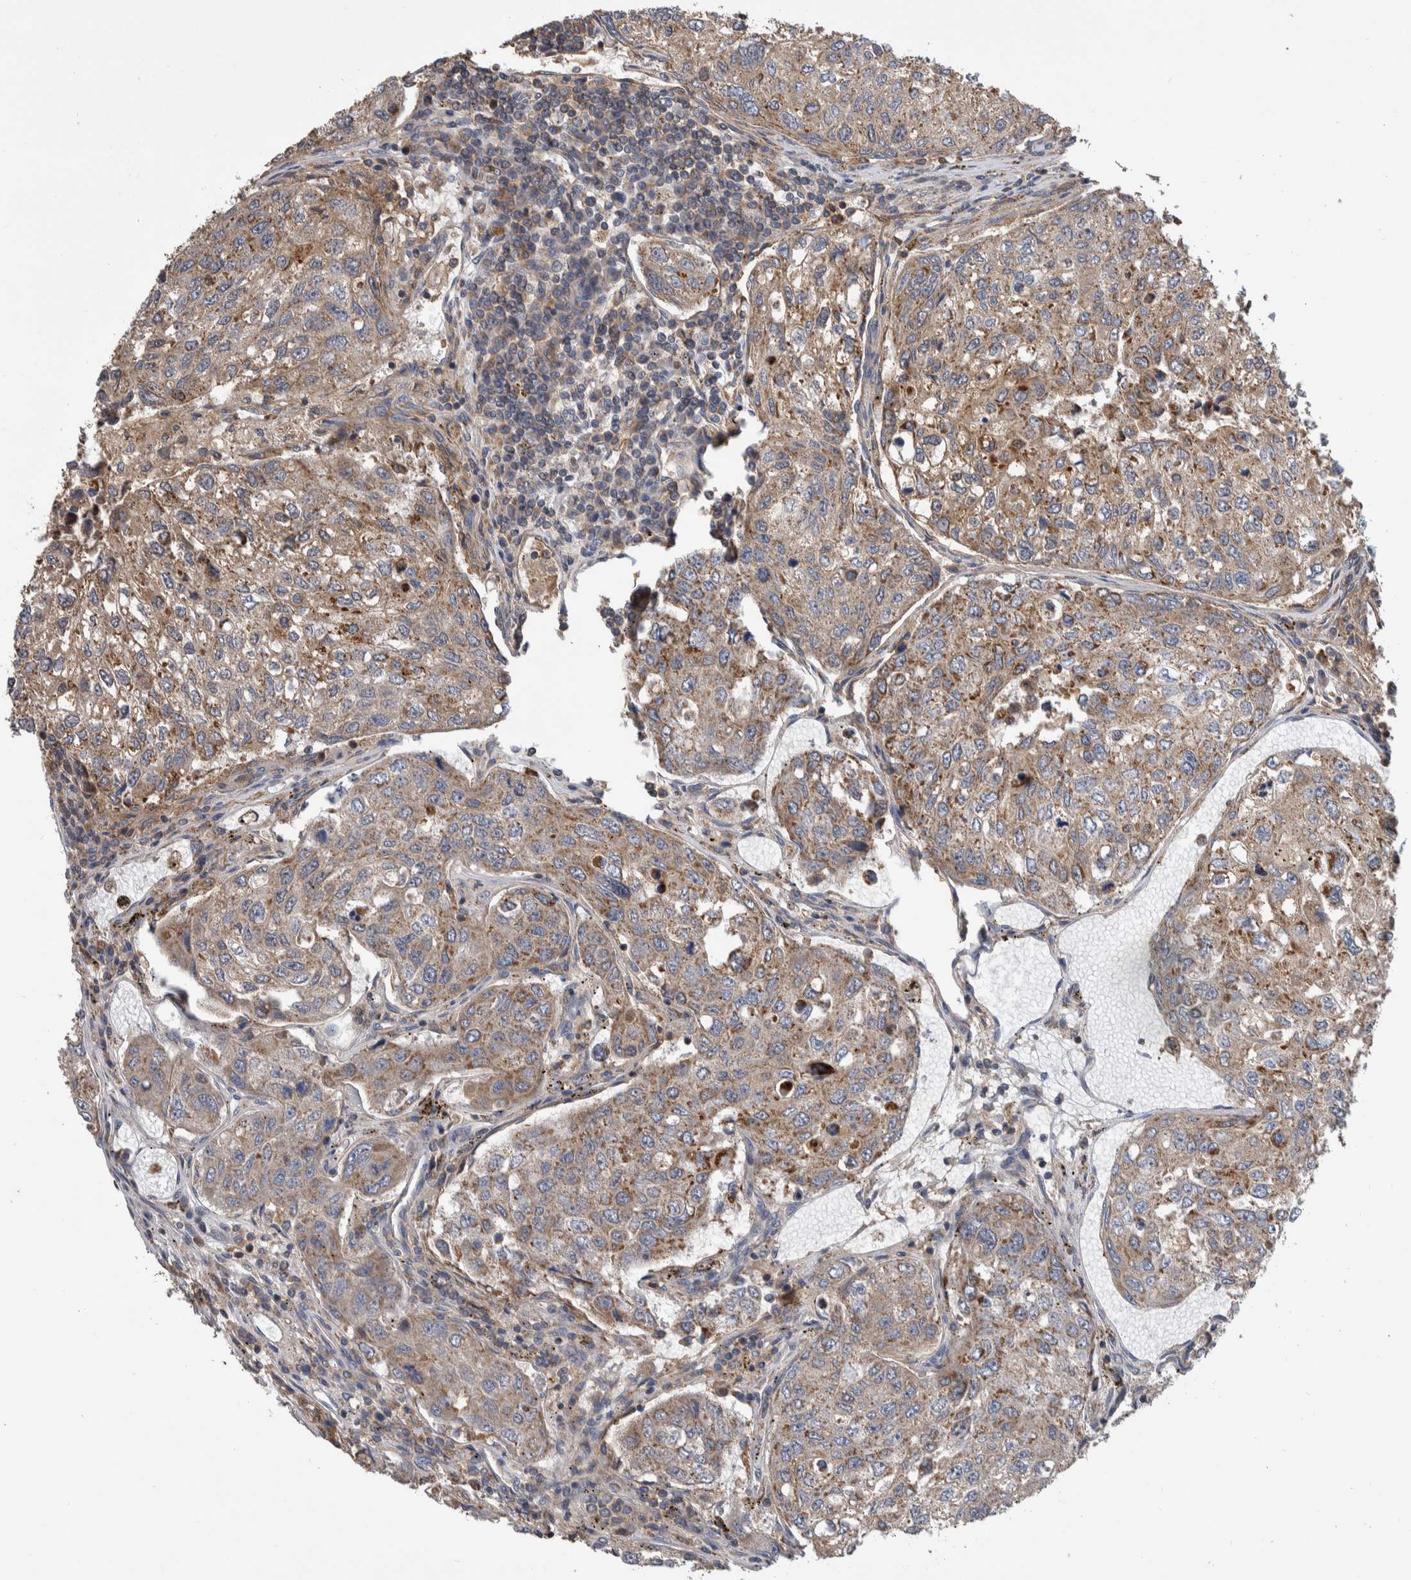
{"staining": {"intensity": "weak", "quantity": "25%-75%", "location": "cytoplasmic/membranous"}, "tissue": "urothelial cancer", "cell_type": "Tumor cells", "image_type": "cancer", "snomed": [{"axis": "morphology", "description": "Urothelial carcinoma, High grade"}, {"axis": "topography", "description": "Lymph node"}, {"axis": "topography", "description": "Urinary bladder"}], "caption": "This image reveals immunohistochemistry staining of high-grade urothelial carcinoma, with low weak cytoplasmic/membranous expression in approximately 25%-75% of tumor cells.", "gene": "SDCBP", "patient": {"sex": "male", "age": 51}}